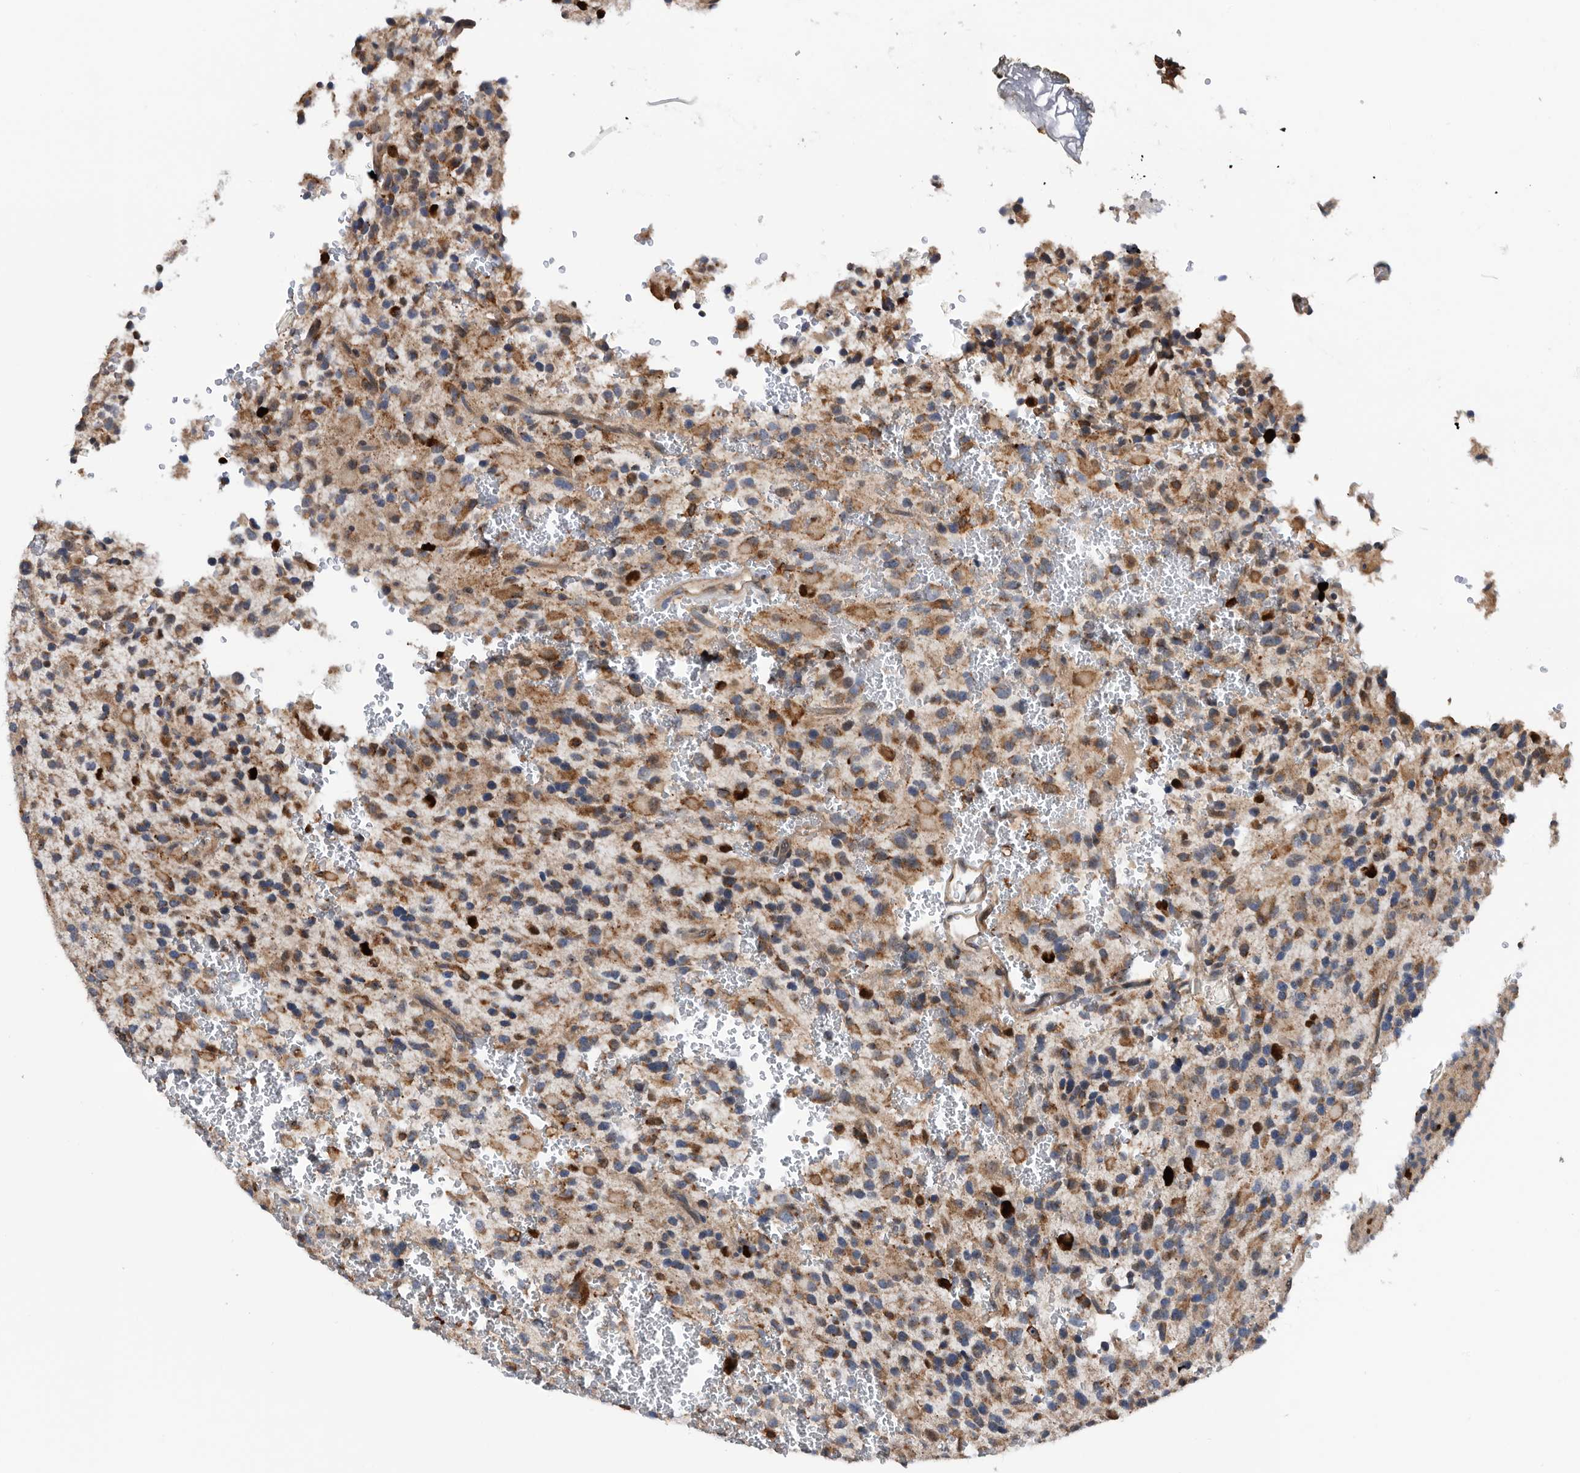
{"staining": {"intensity": "weak", "quantity": ">75%", "location": "cytoplasmic/membranous"}, "tissue": "glioma", "cell_type": "Tumor cells", "image_type": "cancer", "snomed": [{"axis": "morphology", "description": "Glioma, malignant, High grade"}, {"axis": "topography", "description": "Brain"}], "caption": "Immunohistochemical staining of glioma demonstrates low levels of weak cytoplasmic/membranous staining in approximately >75% of tumor cells. (Stains: DAB (3,3'-diaminobenzidine) in brown, nuclei in blue, Microscopy: brightfield microscopy at high magnification).", "gene": "ATAD2", "patient": {"sex": "male", "age": 34}}